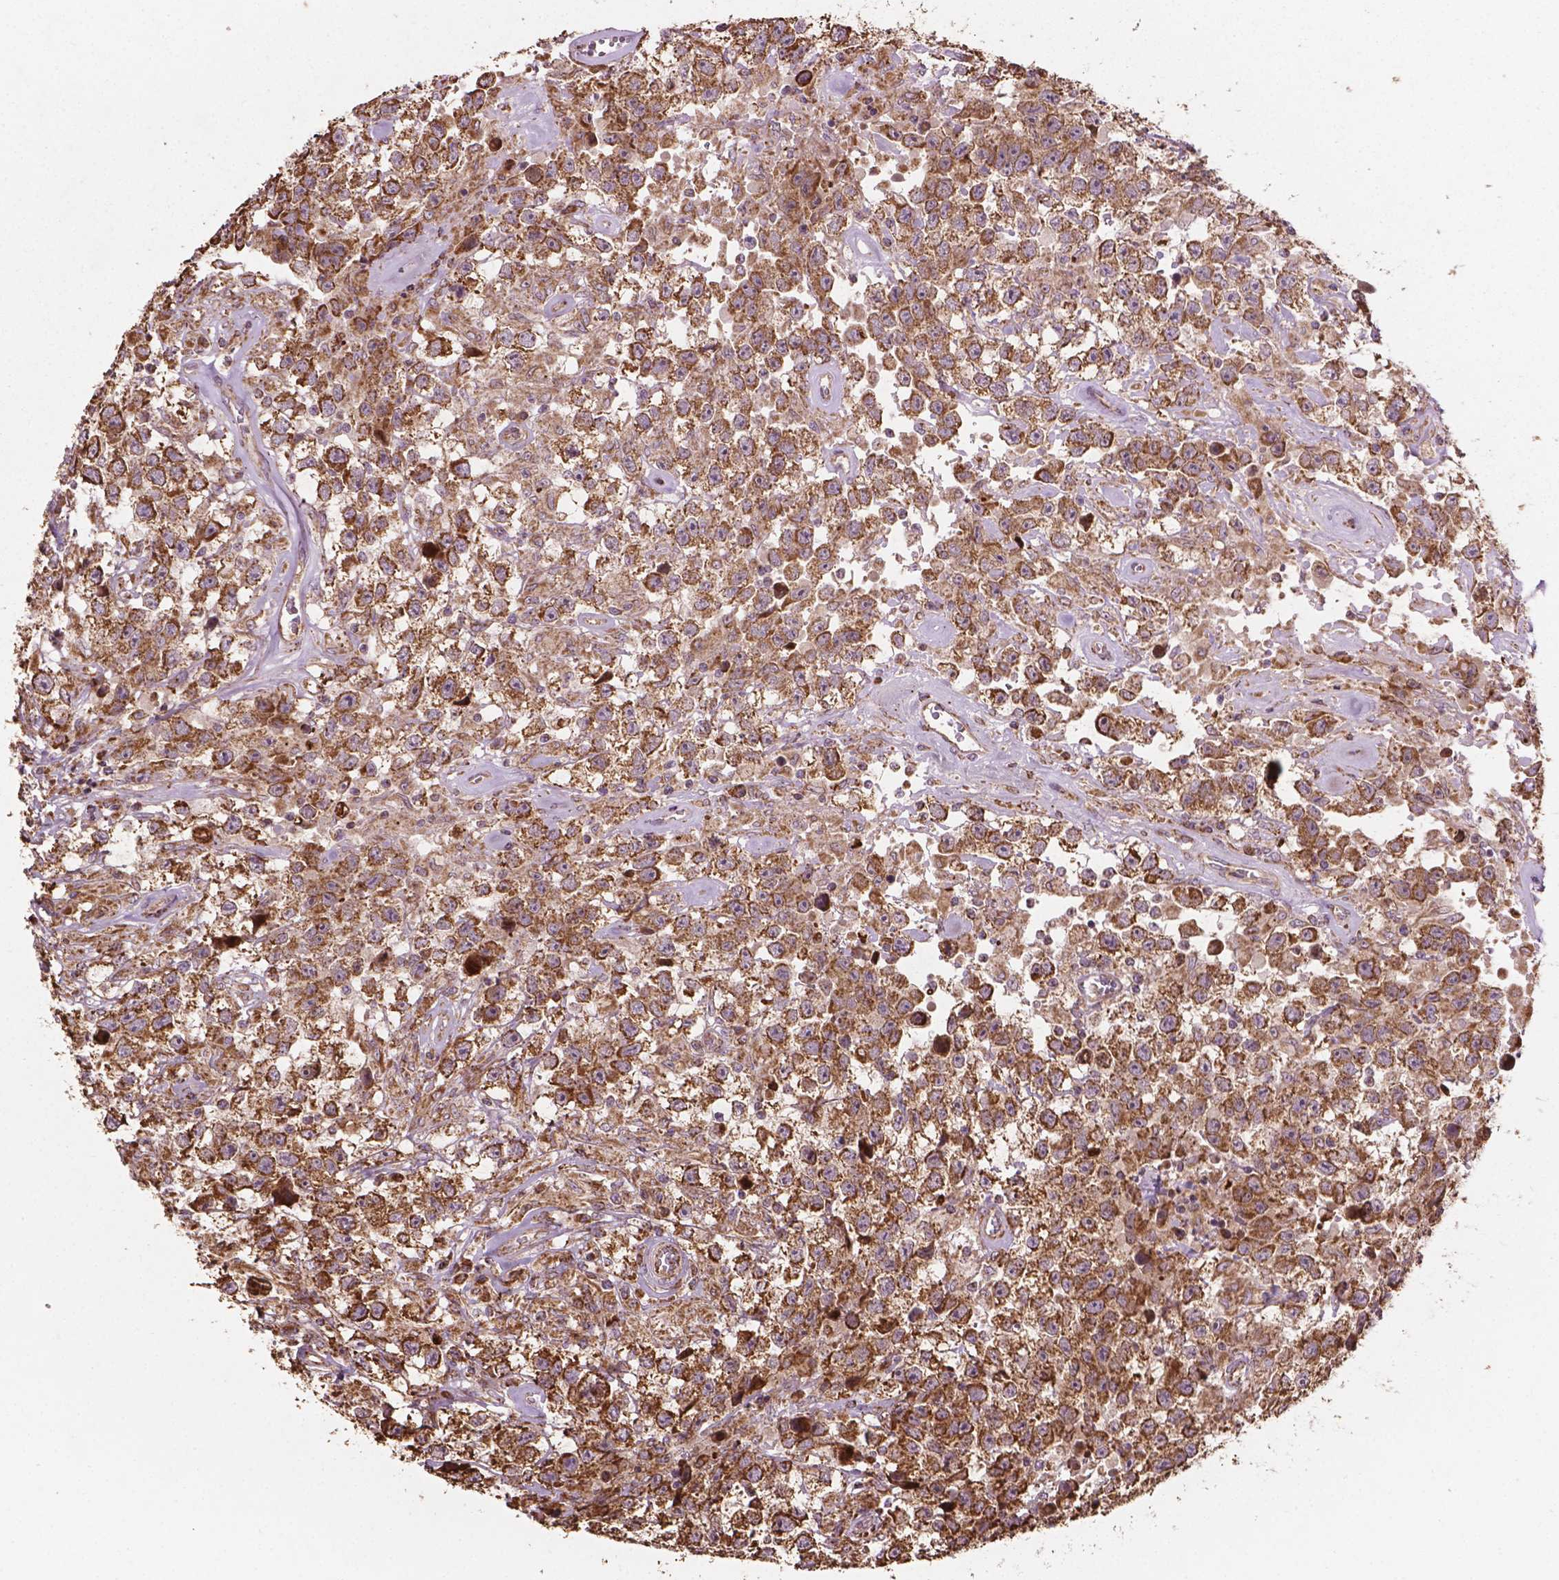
{"staining": {"intensity": "moderate", "quantity": ">75%", "location": "cytoplasmic/membranous"}, "tissue": "testis cancer", "cell_type": "Tumor cells", "image_type": "cancer", "snomed": [{"axis": "morphology", "description": "Seminoma, NOS"}, {"axis": "topography", "description": "Testis"}], "caption": "An immunohistochemistry micrograph of tumor tissue is shown. Protein staining in brown labels moderate cytoplasmic/membranous positivity in testis cancer (seminoma) within tumor cells.", "gene": "HS3ST3A1", "patient": {"sex": "male", "age": 43}}